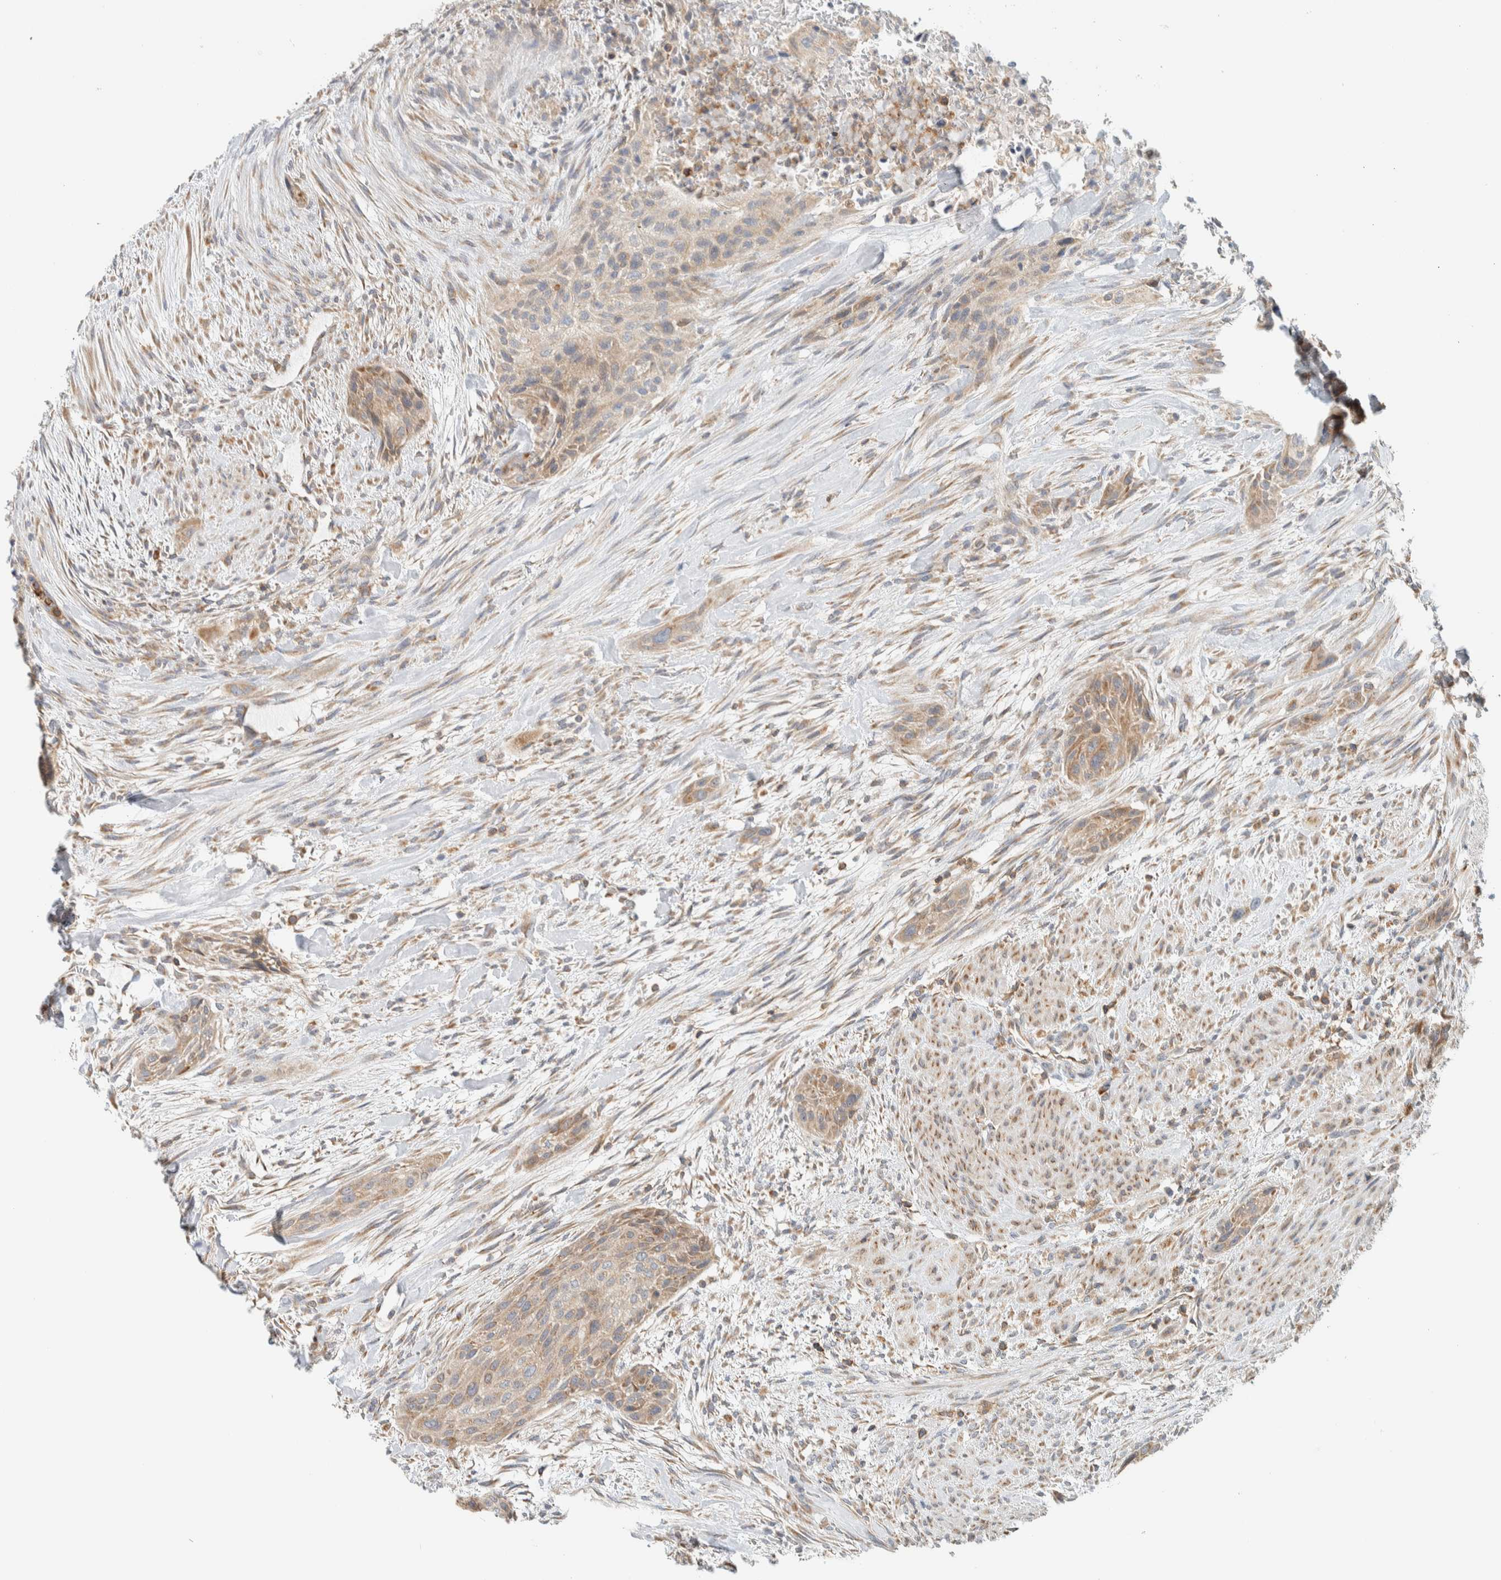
{"staining": {"intensity": "weak", "quantity": ">75%", "location": "cytoplasmic/membranous"}, "tissue": "urothelial cancer", "cell_type": "Tumor cells", "image_type": "cancer", "snomed": [{"axis": "morphology", "description": "Urothelial carcinoma, High grade"}, {"axis": "topography", "description": "Urinary bladder"}], "caption": "Brown immunohistochemical staining in human urothelial cancer displays weak cytoplasmic/membranous positivity in about >75% of tumor cells. The staining was performed using DAB, with brown indicating positive protein expression. Nuclei are stained blue with hematoxylin.", "gene": "CCDC57", "patient": {"sex": "male", "age": 35}}